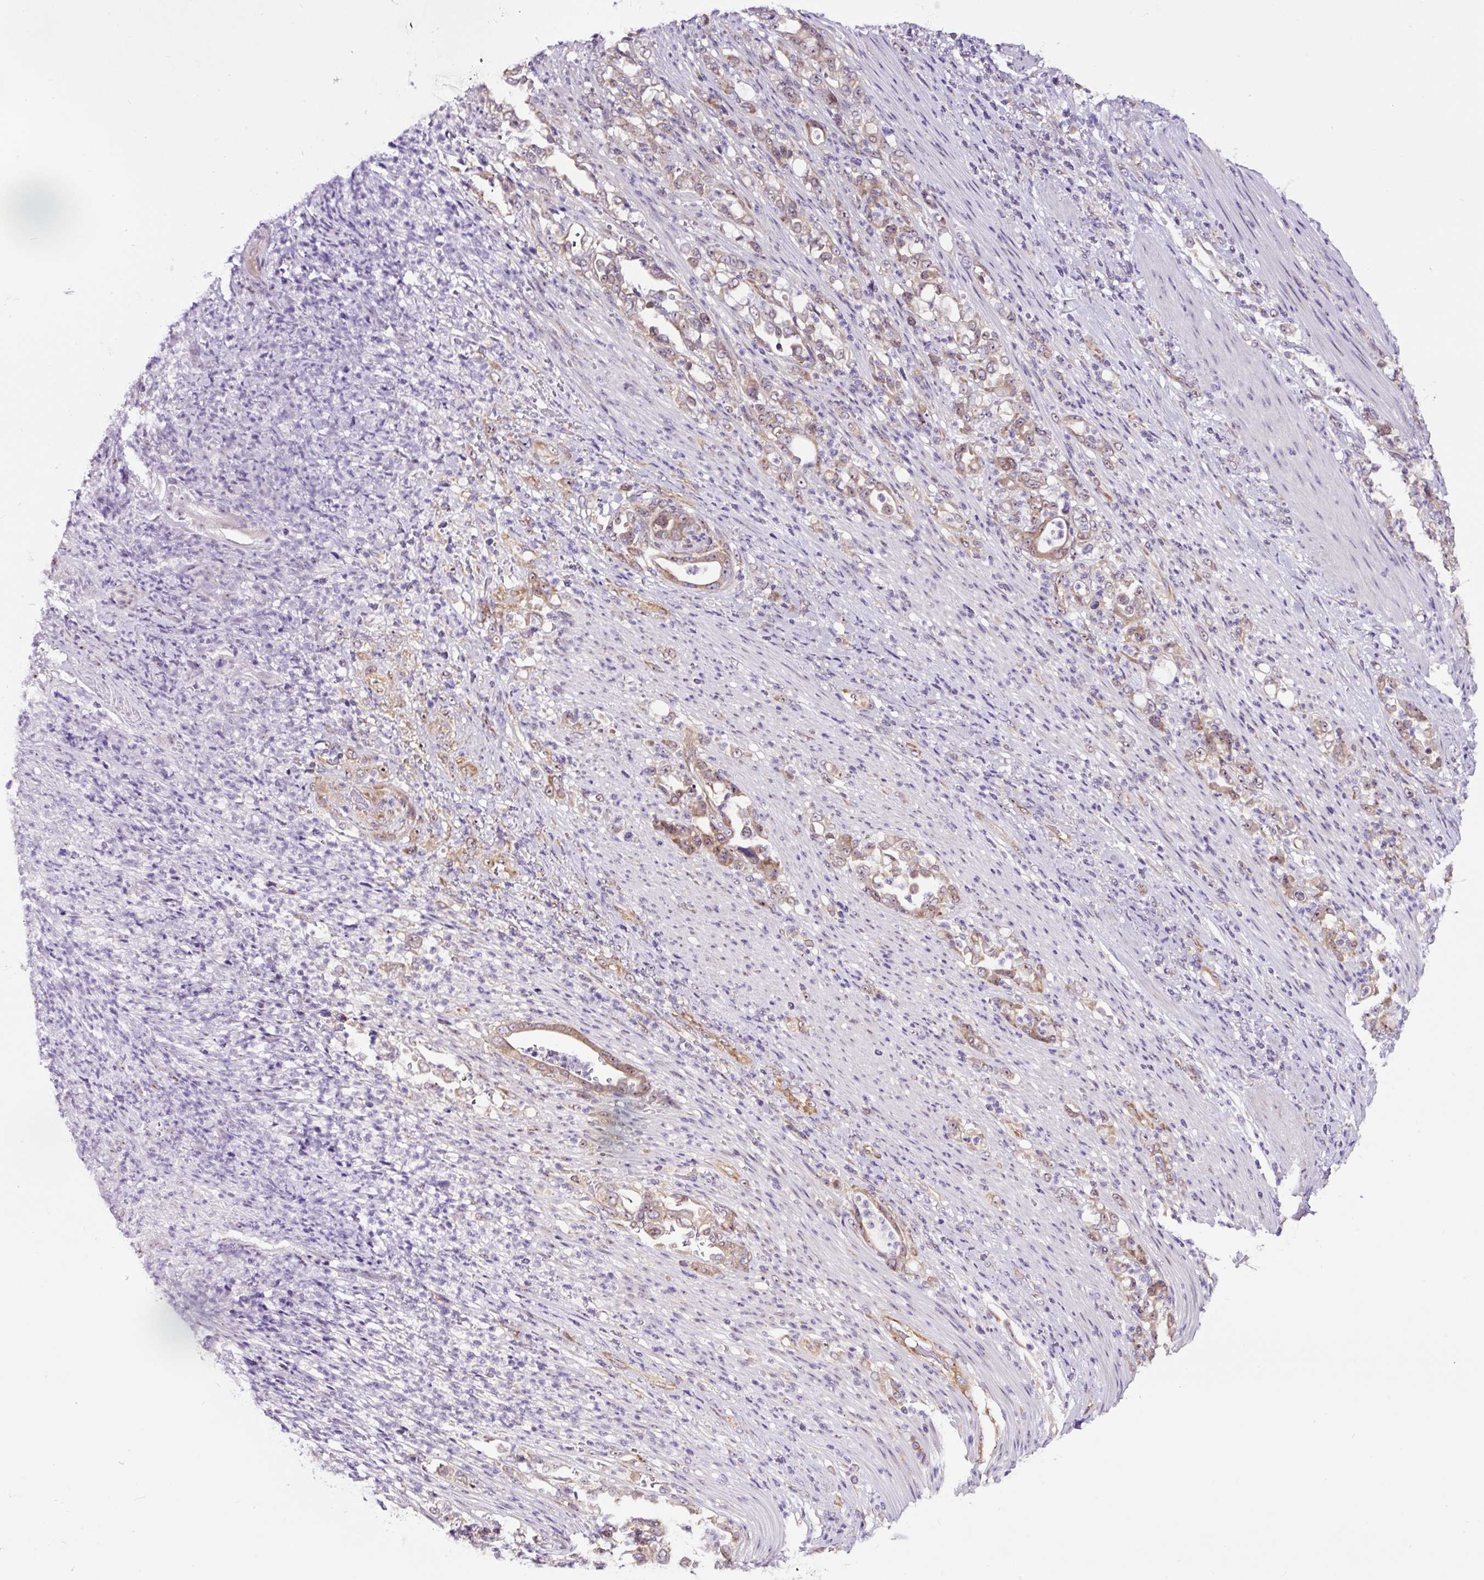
{"staining": {"intensity": "moderate", "quantity": ">75%", "location": "cytoplasmic/membranous,nuclear"}, "tissue": "stomach cancer", "cell_type": "Tumor cells", "image_type": "cancer", "snomed": [{"axis": "morphology", "description": "Normal tissue, NOS"}, {"axis": "morphology", "description": "Adenocarcinoma, NOS"}, {"axis": "topography", "description": "Stomach"}], "caption": "Approximately >75% of tumor cells in human adenocarcinoma (stomach) demonstrate moderate cytoplasmic/membranous and nuclear protein expression as visualized by brown immunohistochemical staining.", "gene": "NOM1", "patient": {"sex": "female", "age": 79}}